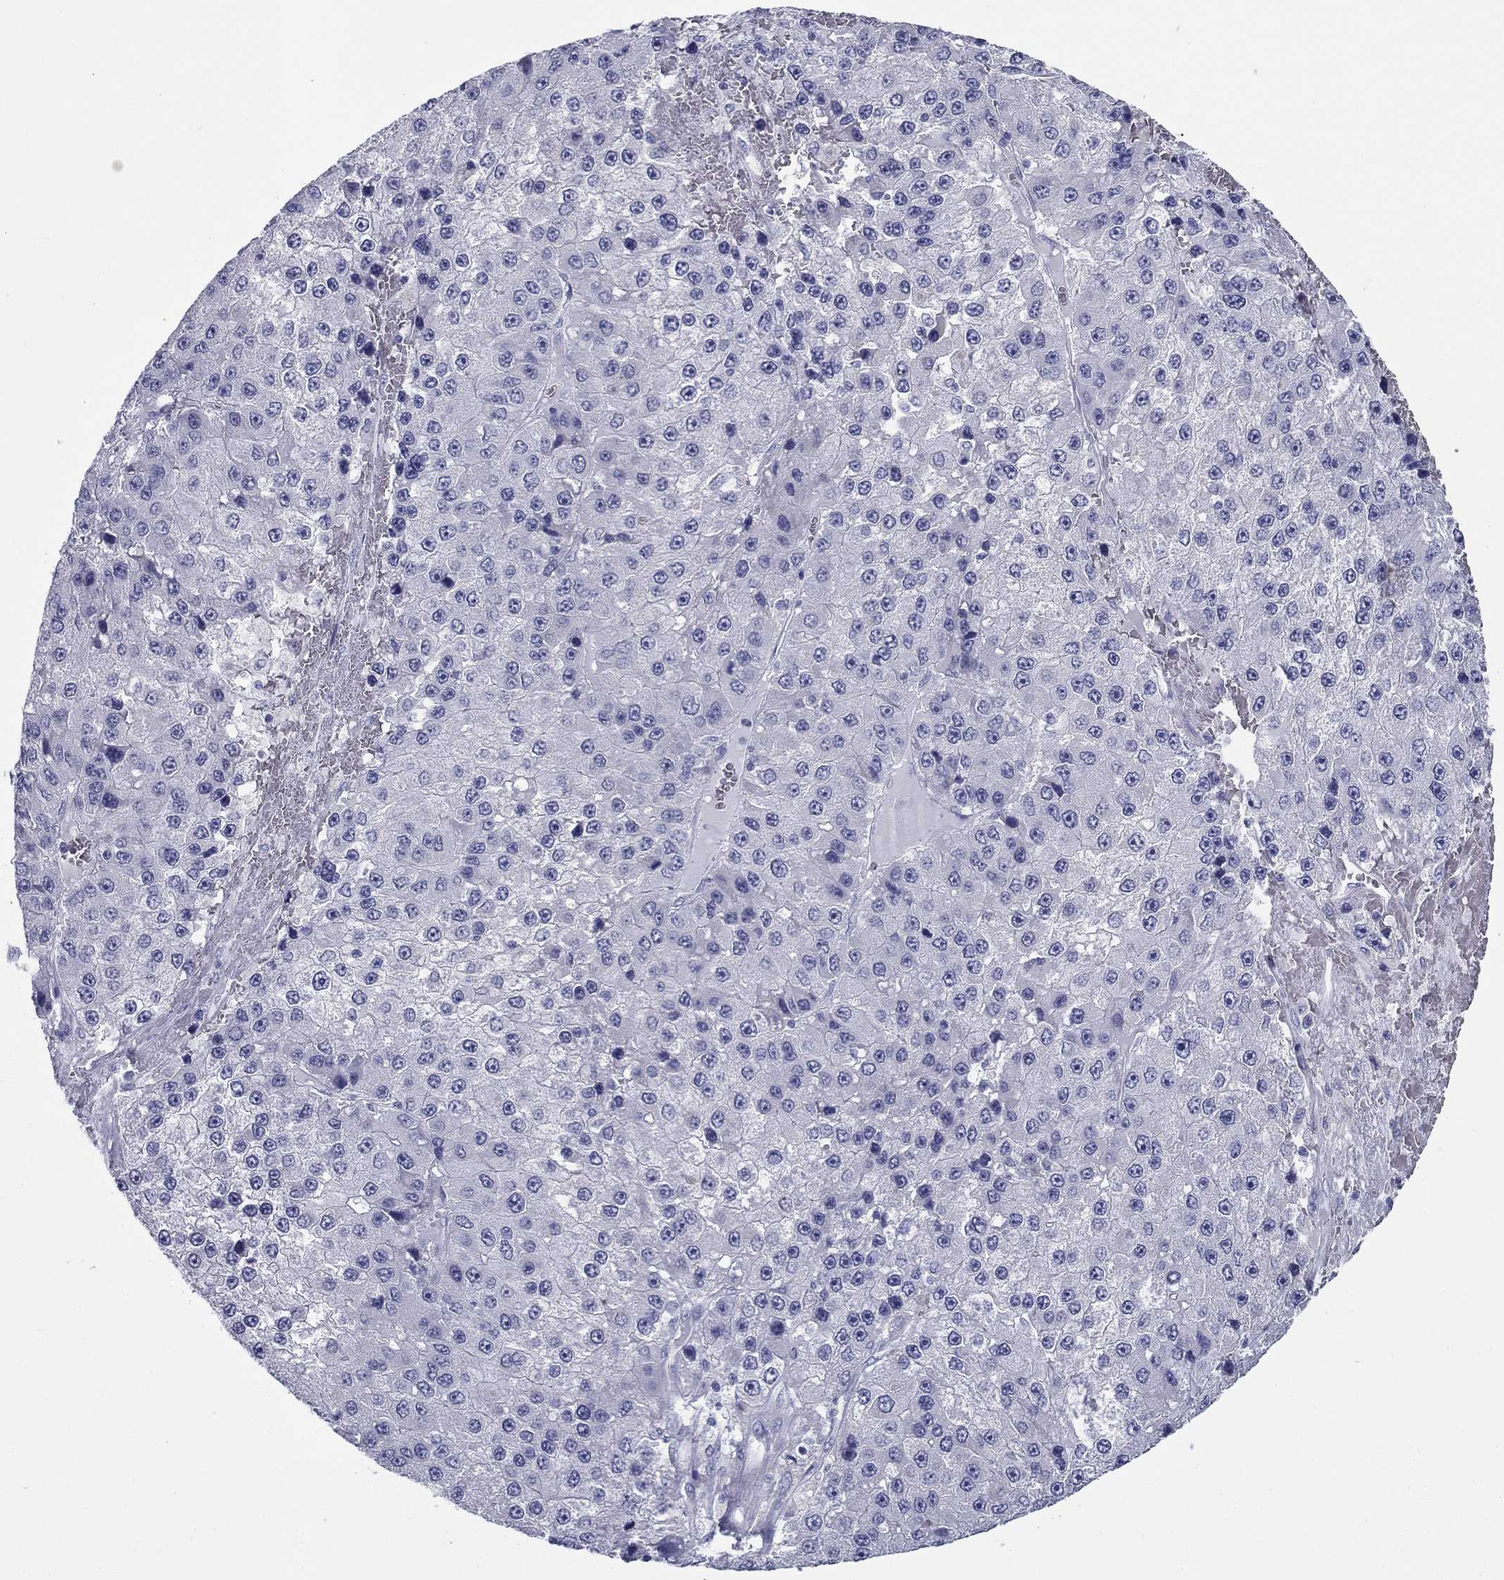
{"staining": {"intensity": "negative", "quantity": "none", "location": "none"}, "tissue": "liver cancer", "cell_type": "Tumor cells", "image_type": "cancer", "snomed": [{"axis": "morphology", "description": "Carcinoma, Hepatocellular, NOS"}, {"axis": "topography", "description": "Liver"}], "caption": "Liver cancer (hepatocellular carcinoma) was stained to show a protein in brown. There is no significant positivity in tumor cells.", "gene": "ZP2", "patient": {"sex": "female", "age": 73}}